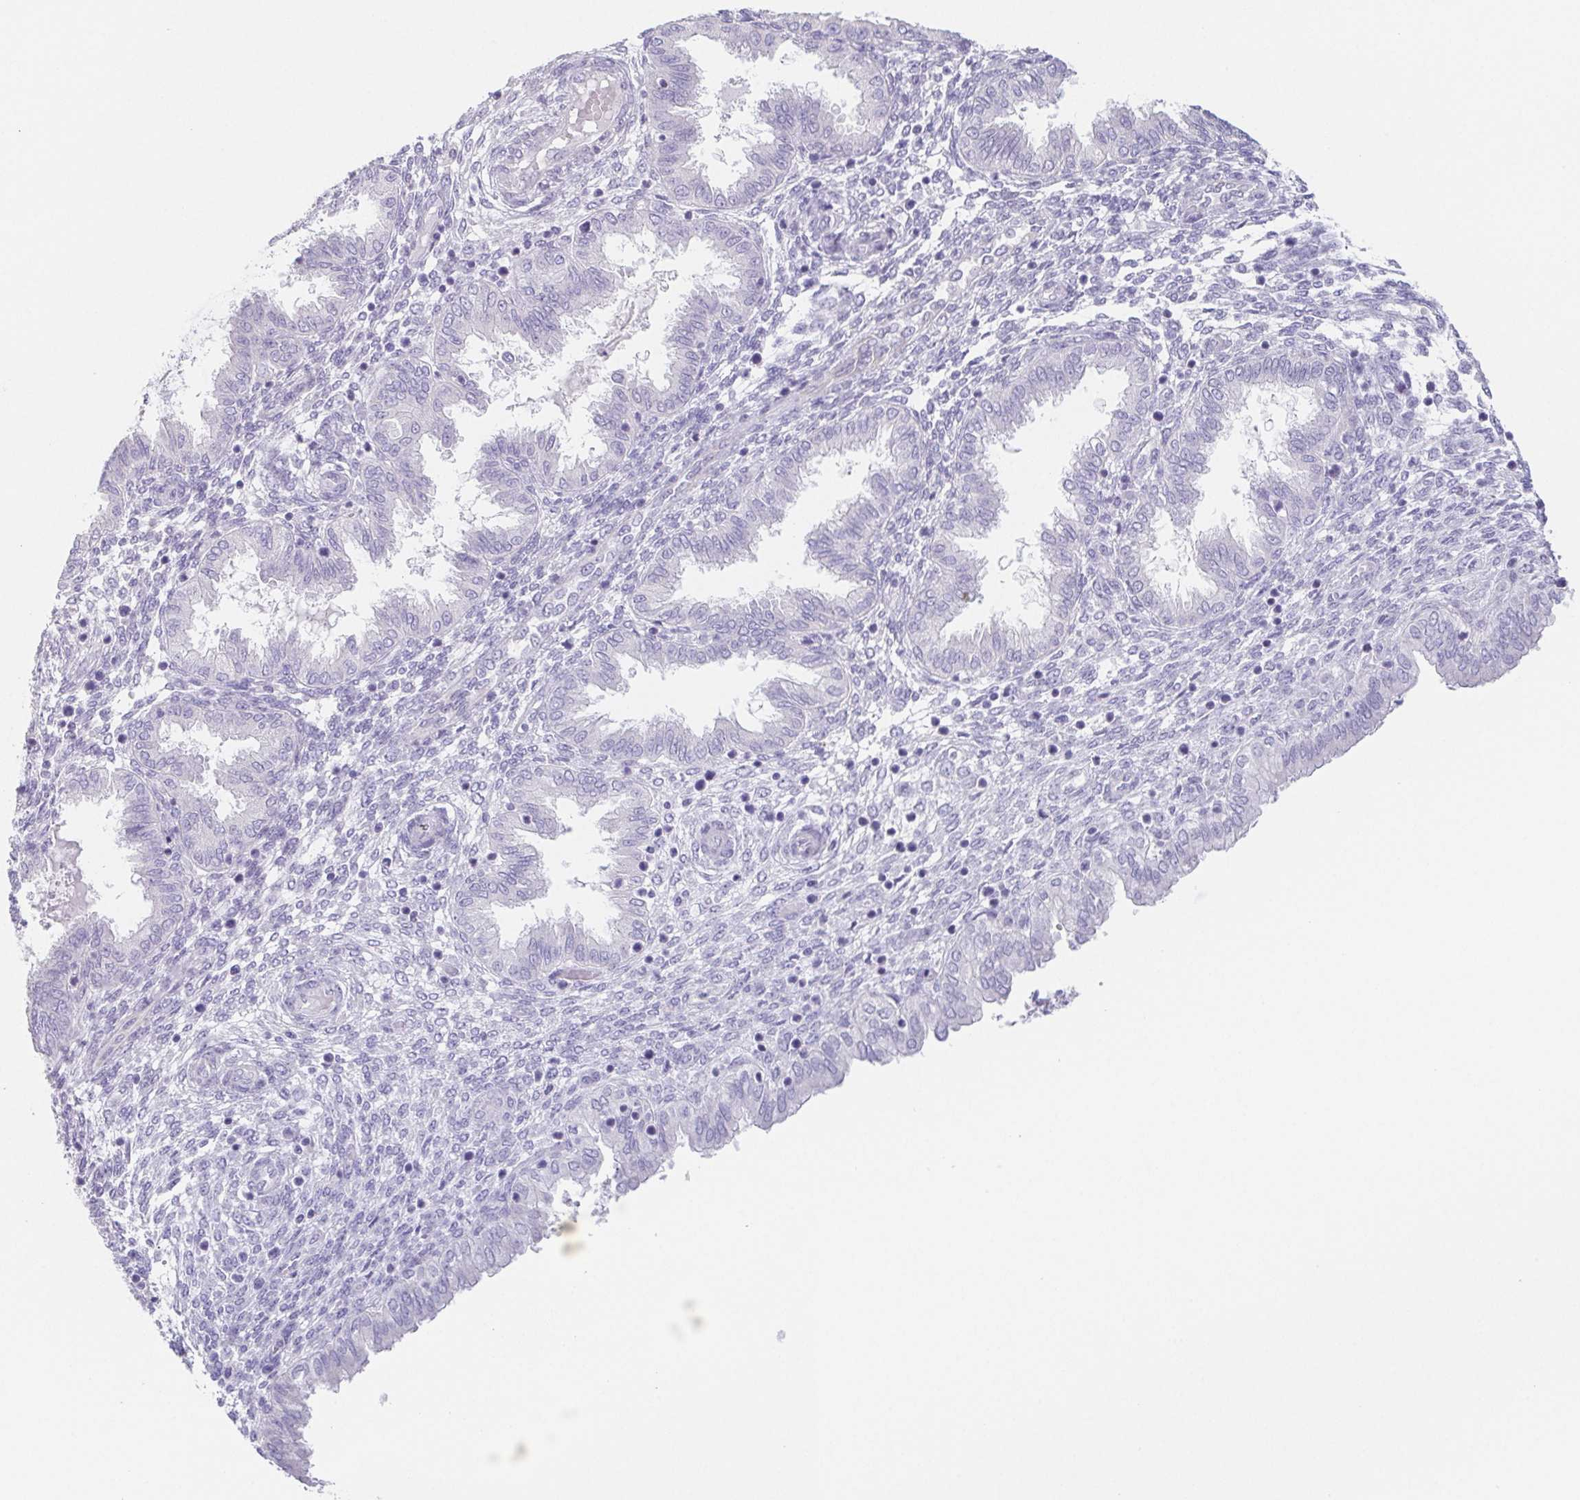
{"staining": {"intensity": "negative", "quantity": "none", "location": "none"}, "tissue": "endometrium", "cell_type": "Cells in endometrial stroma", "image_type": "normal", "snomed": [{"axis": "morphology", "description": "Normal tissue, NOS"}, {"axis": "topography", "description": "Endometrium"}], "caption": "Immunohistochemical staining of unremarkable human endometrium demonstrates no significant staining in cells in endometrial stroma. (DAB immunohistochemistry with hematoxylin counter stain).", "gene": "HDGFL1", "patient": {"sex": "female", "age": 33}}